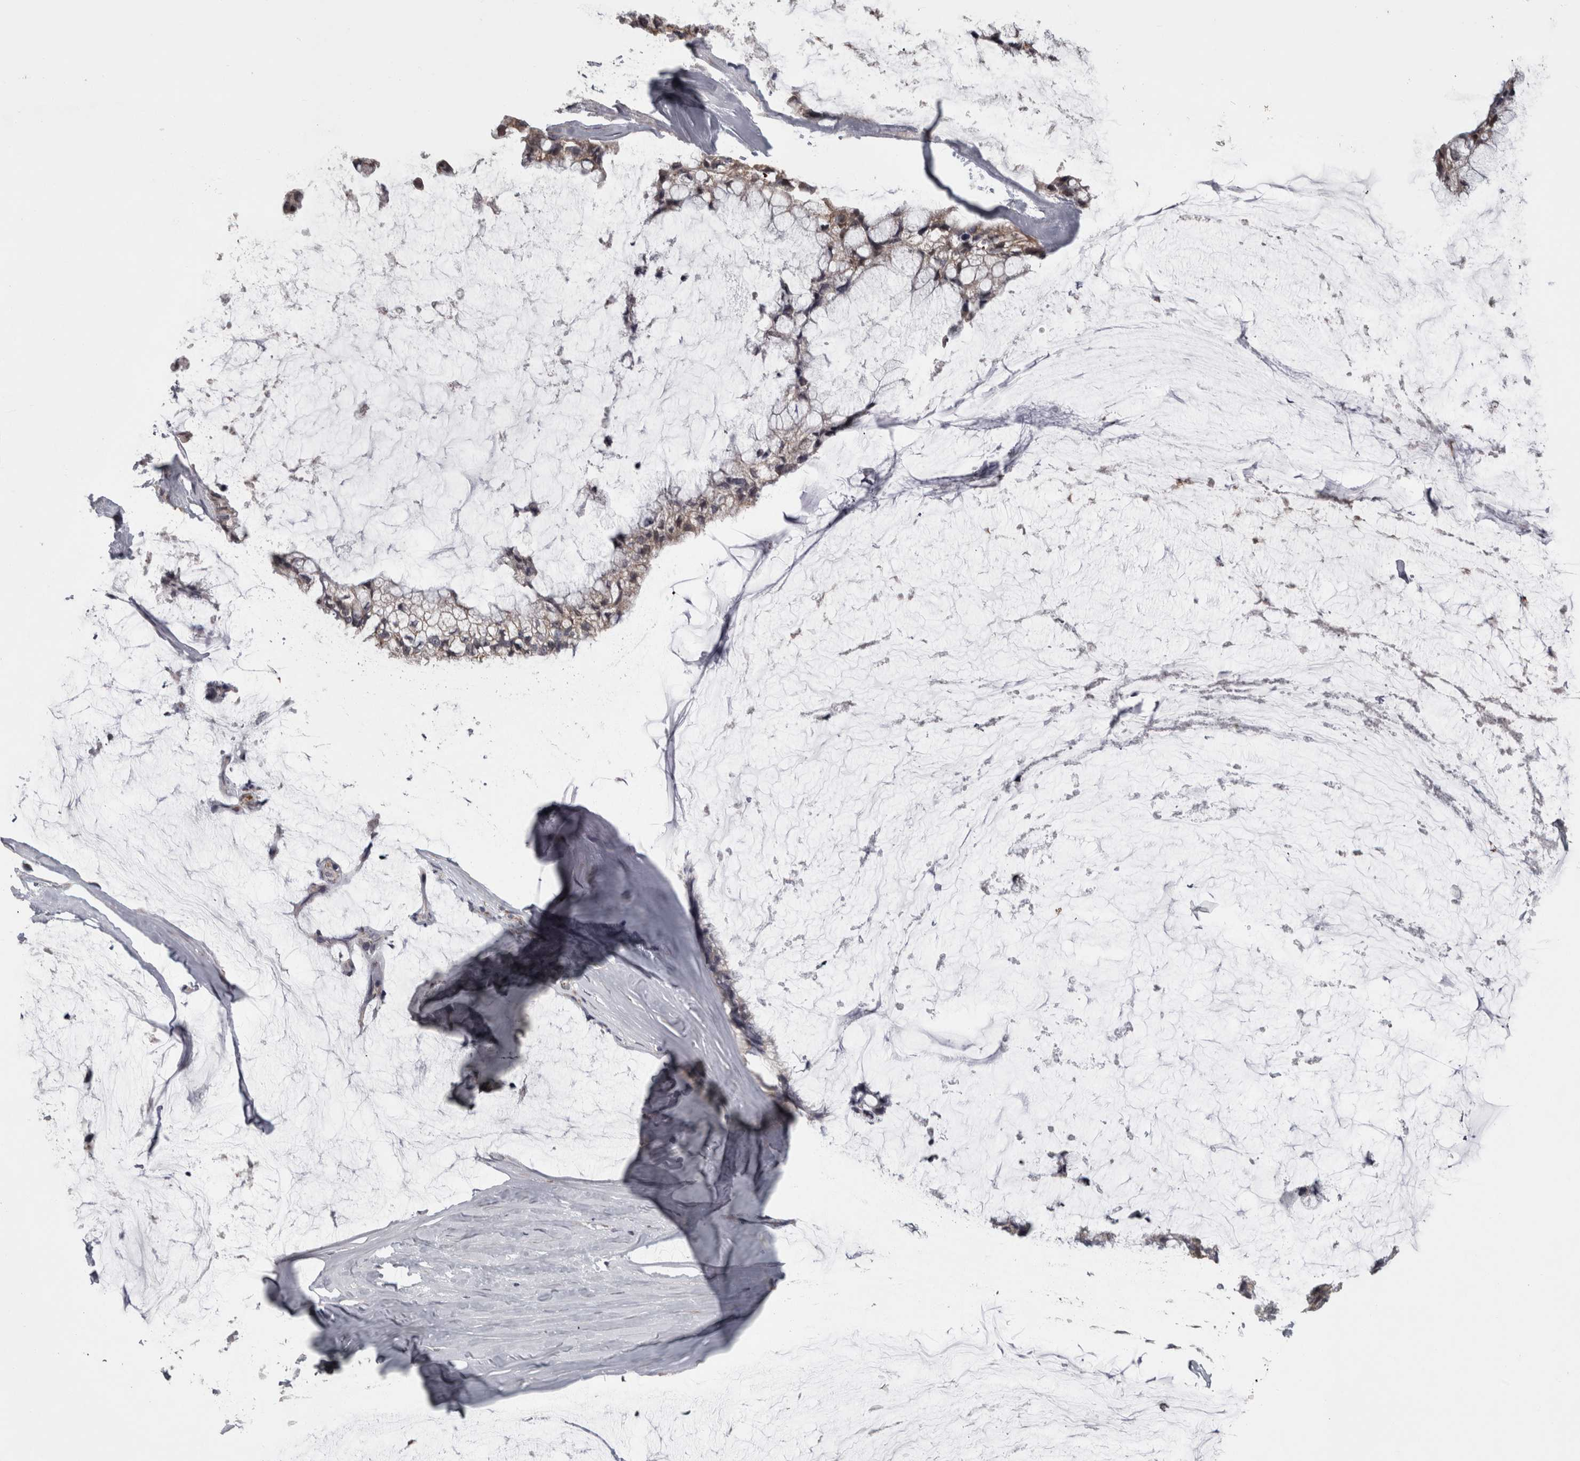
{"staining": {"intensity": "weak", "quantity": ">75%", "location": "cytoplasmic/membranous"}, "tissue": "ovarian cancer", "cell_type": "Tumor cells", "image_type": "cancer", "snomed": [{"axis": "morphology", "description": "Cystadenocarcinoma, mucinous, NOS"}, {"axis": "topography", "description": "Ovary"}], "caption": "Ovarian mucinous cystadenocarcinoma stained with a brown dye demonstrates weak cytoplasmic/membranous positive expression in approximately >75% of tumor cells.", "gene": "DBT", "patient": {"sex": "female", "age": 39}}